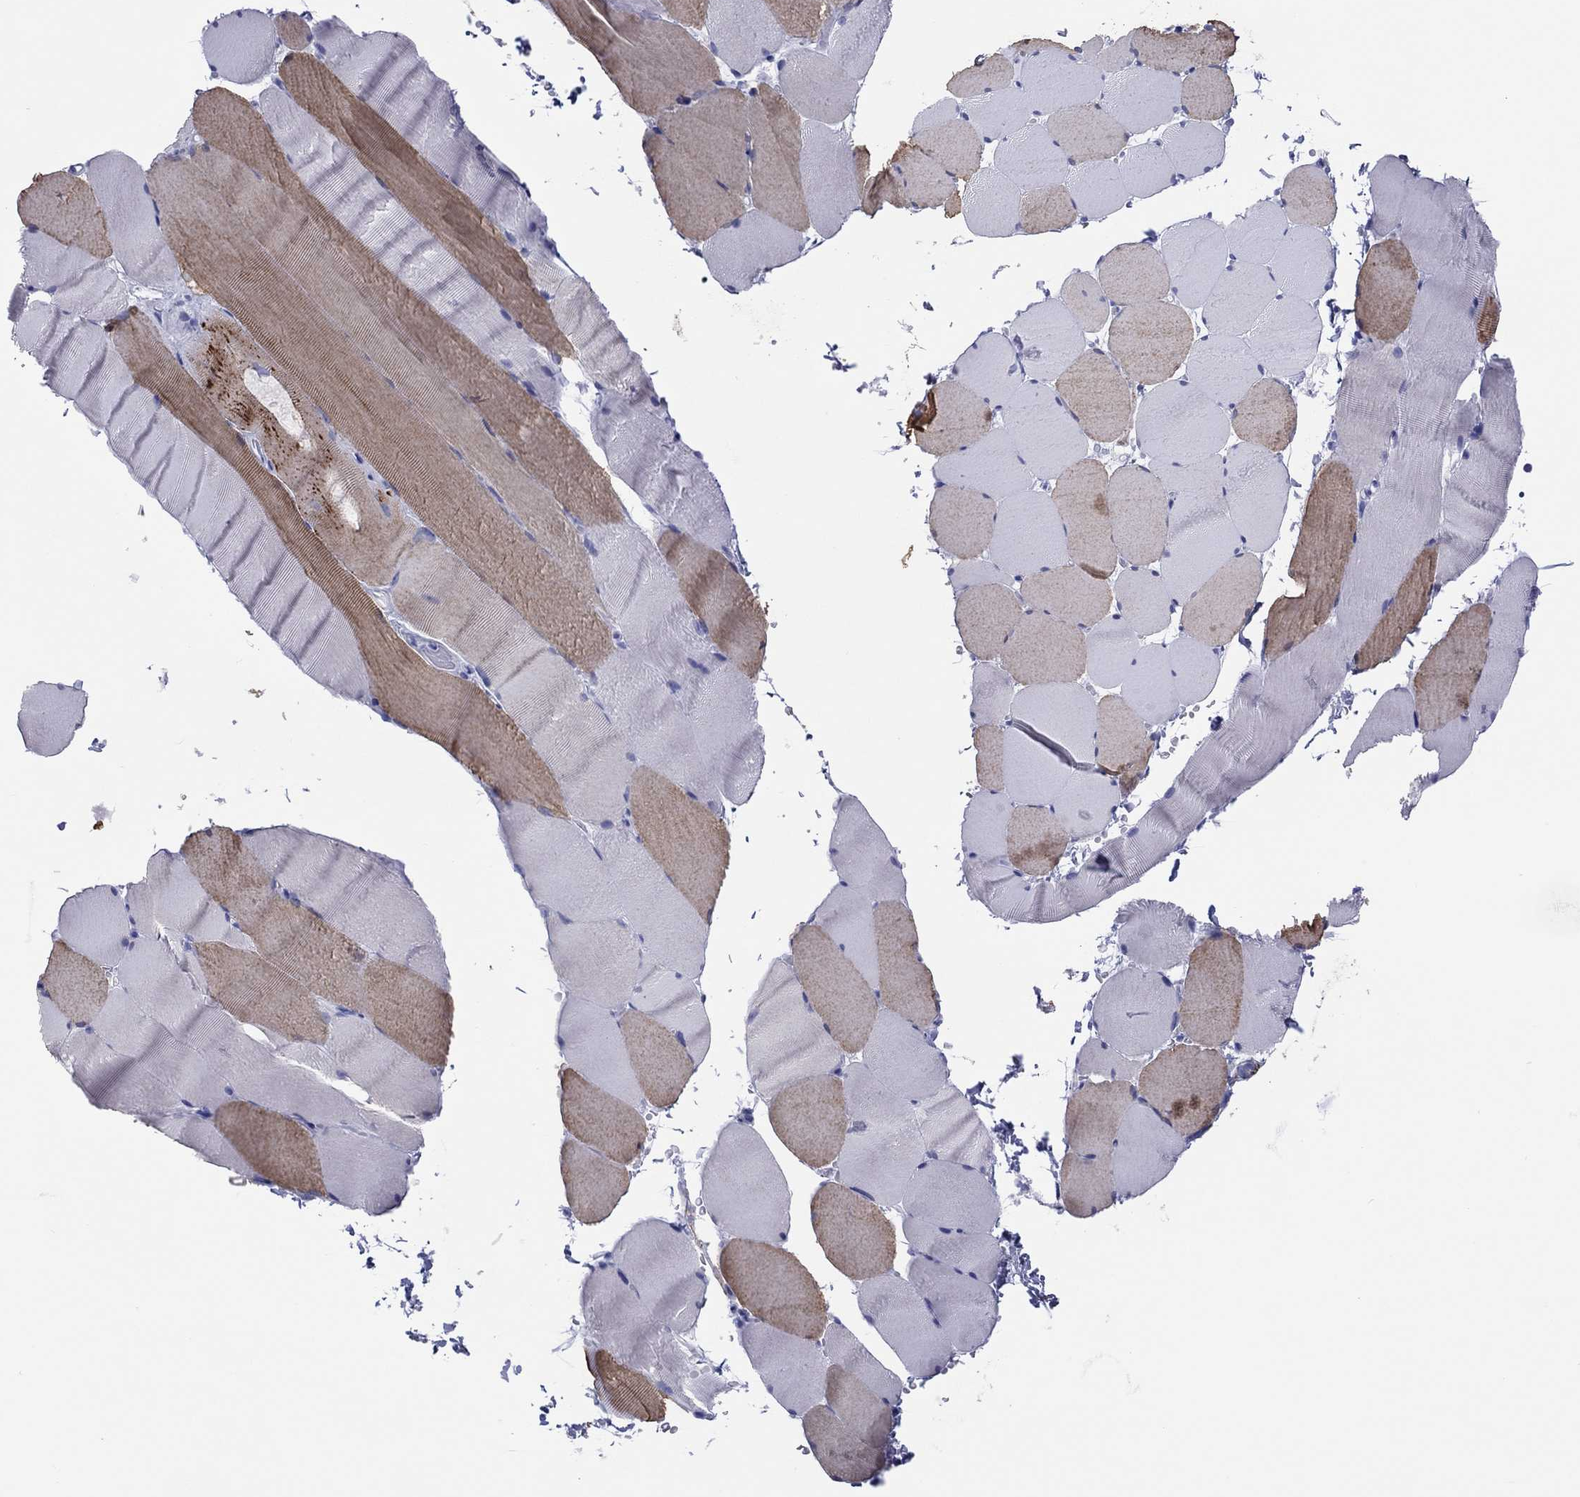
{"staining": {"intensity": "moderate", "quantity": "<25%", "location": "cytoplasmic/membranous"}, "tissue": "skeletal muscle", "cell_type": "Myocytes", "image_type": "normal", "snomed": [{"axis": "morphology", "description": "Normal tissue, NOS"}, {"axis": "topography", "description": "Skeletal muscle"}], "caption": "Immunohistochemistry (IHC) (DAB) staining of benign human skeletal muscle exhibits moderate cytoplasmic/membranous protein positivity in approximately <25% of myocytes. Nuclei are stained in blue.", "gene": "ERICH3", "patient": {"sex": "female", "age": 37}}